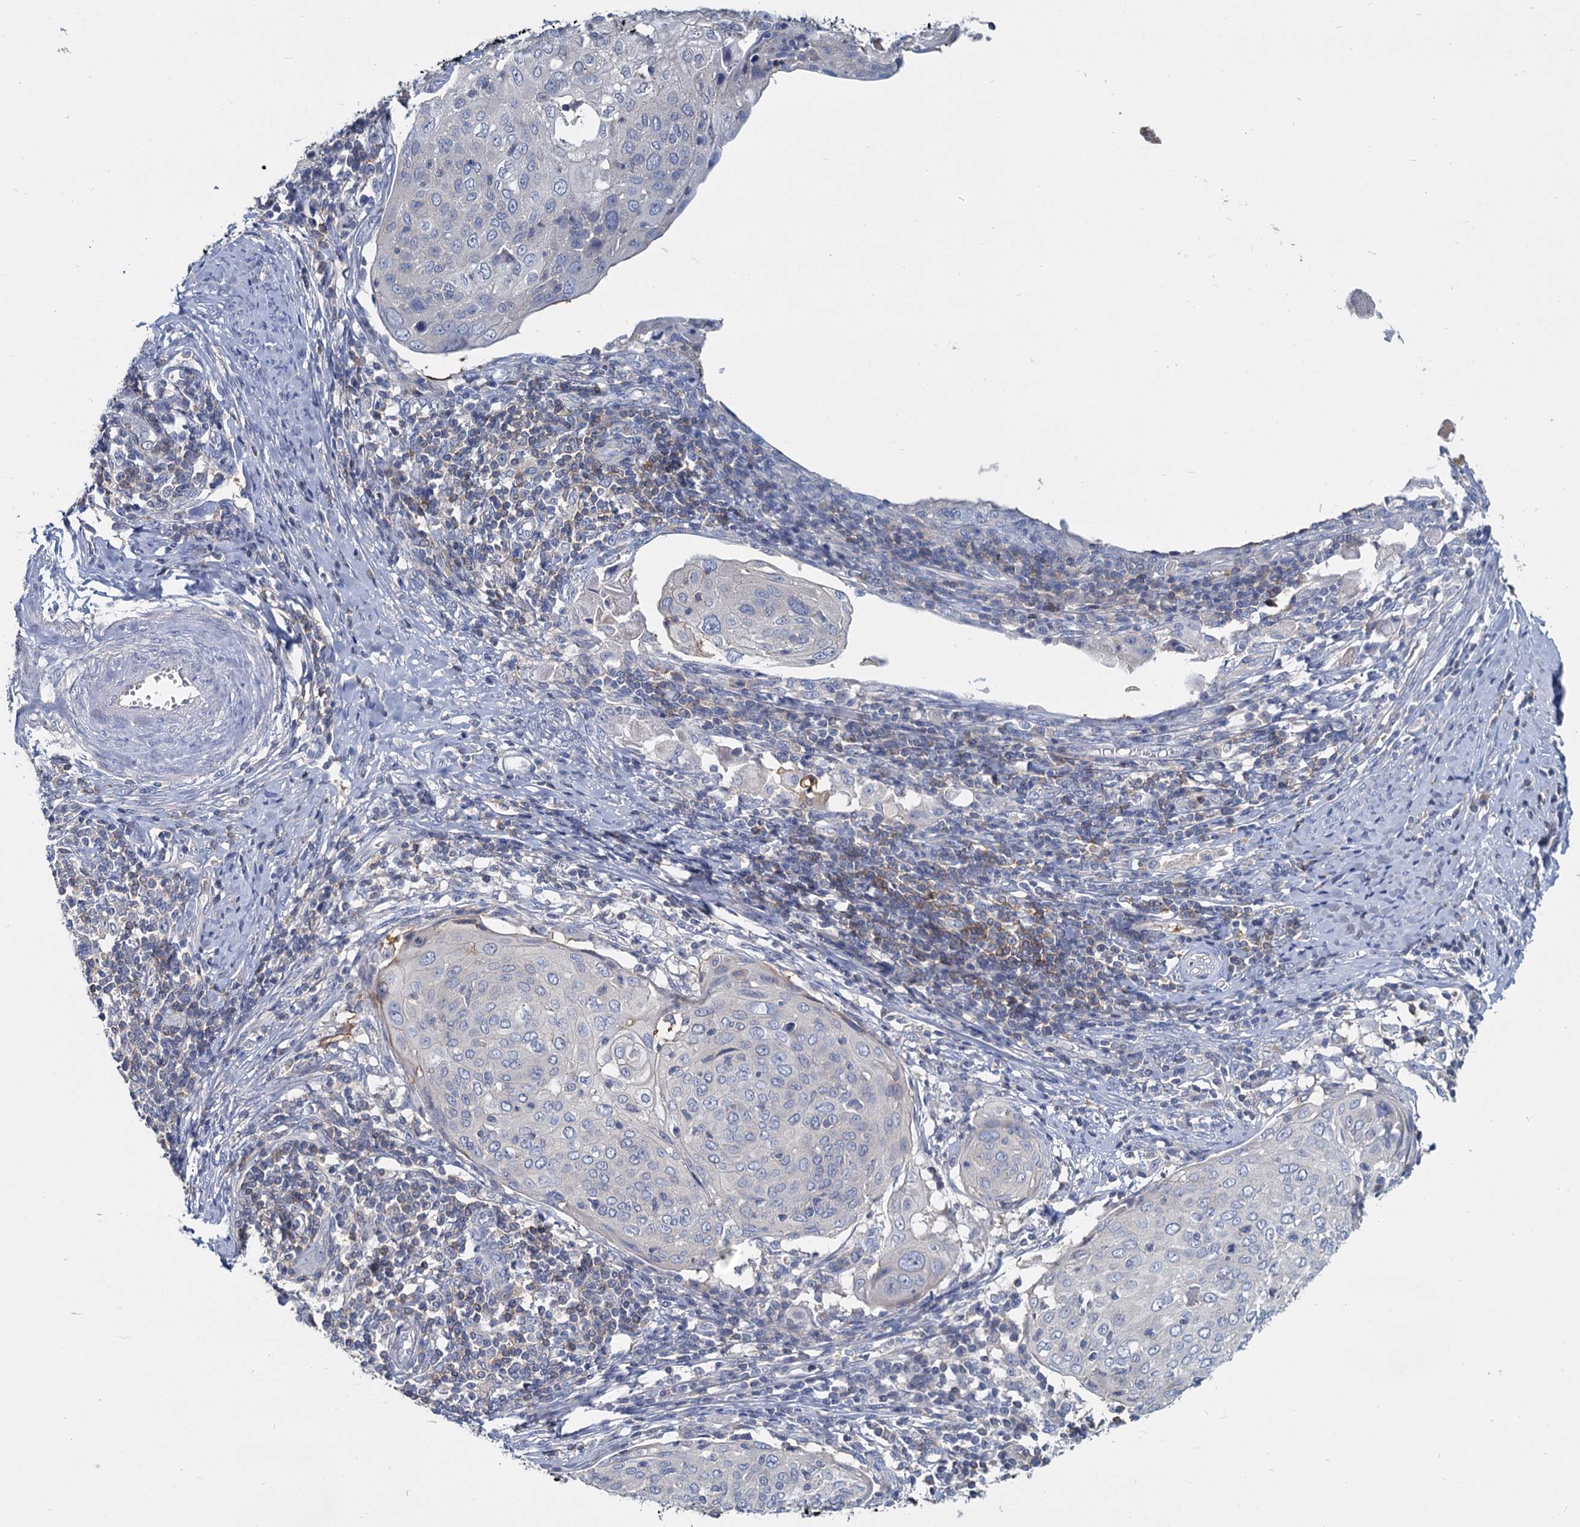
{"staining": {"intensity": "negative", "quantity": "none", "location": "none"}, "tissue": "cervical cancer", "cell_type": "Tumor cells", "image_type": "cancer", "snomed": [{"axis": "morphology", "description": "Squamous cell carcinoma, NOS"}, {"axis": "topography", "description": "Cervix"}], "caption": "Tumor cells show no significant staining in cervical cancer. (DAB immunohistochemistry visualized using brightfield microscopy, high magnification).", "gene": "ACSM3", "patient": {"sex": "female", "age": 67}}